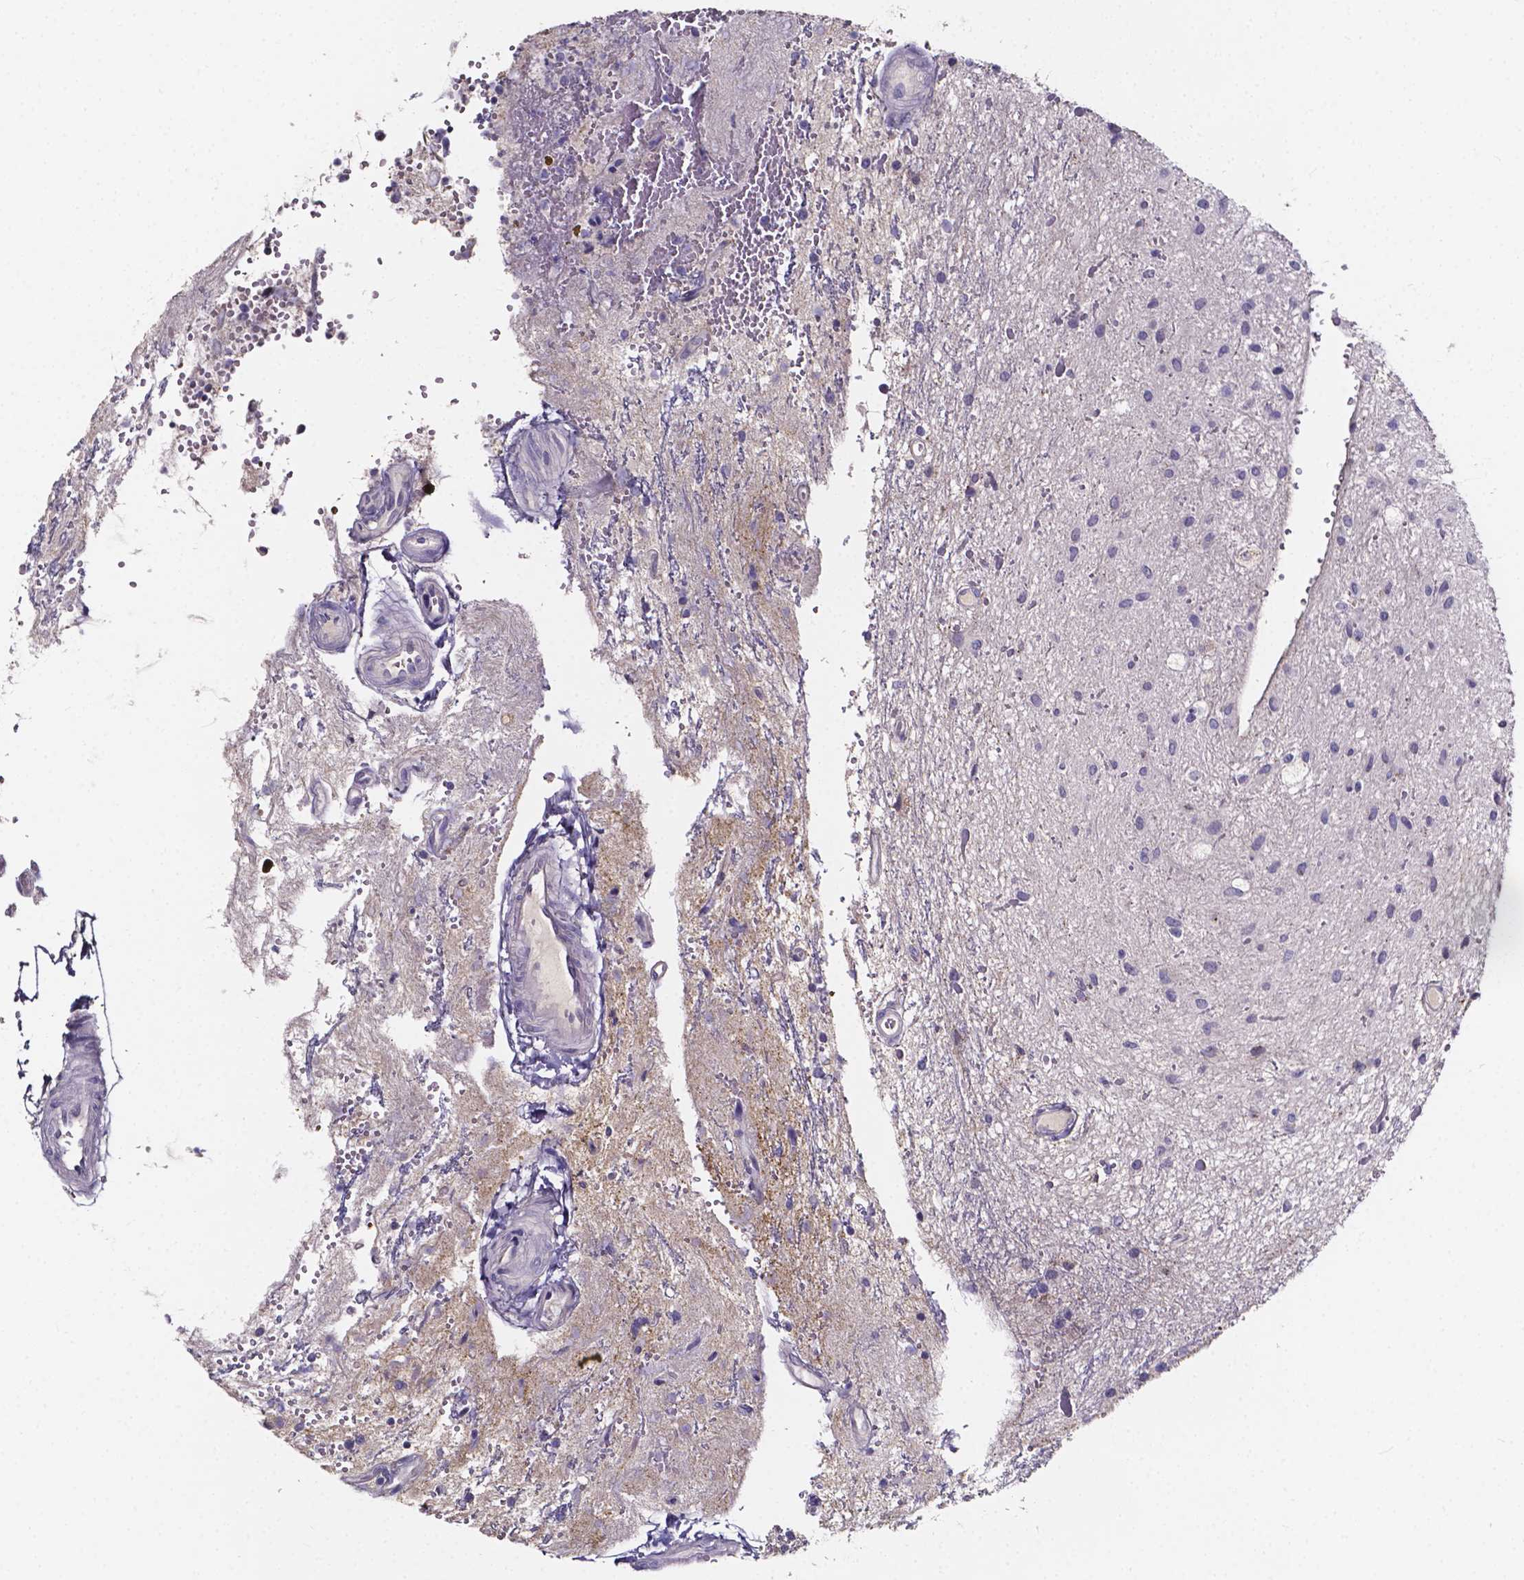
{"staining": {"intensity": "negative", "quantity": "none", "location": "none"}, "tissue": "glioma", "cell_type": "Tumor cells", "image_type": "cancer", "snomed": [{"axis": "morphology", "description": "Glioma, malignant, Low grade"}, {"axis": "topography", "description": "Cerebellum"}], "caption": "An image of human glioma is negative for staining in tumor cells.", "gene": "SPOCD1", "patient": {"sex": "female", "age": 14}}